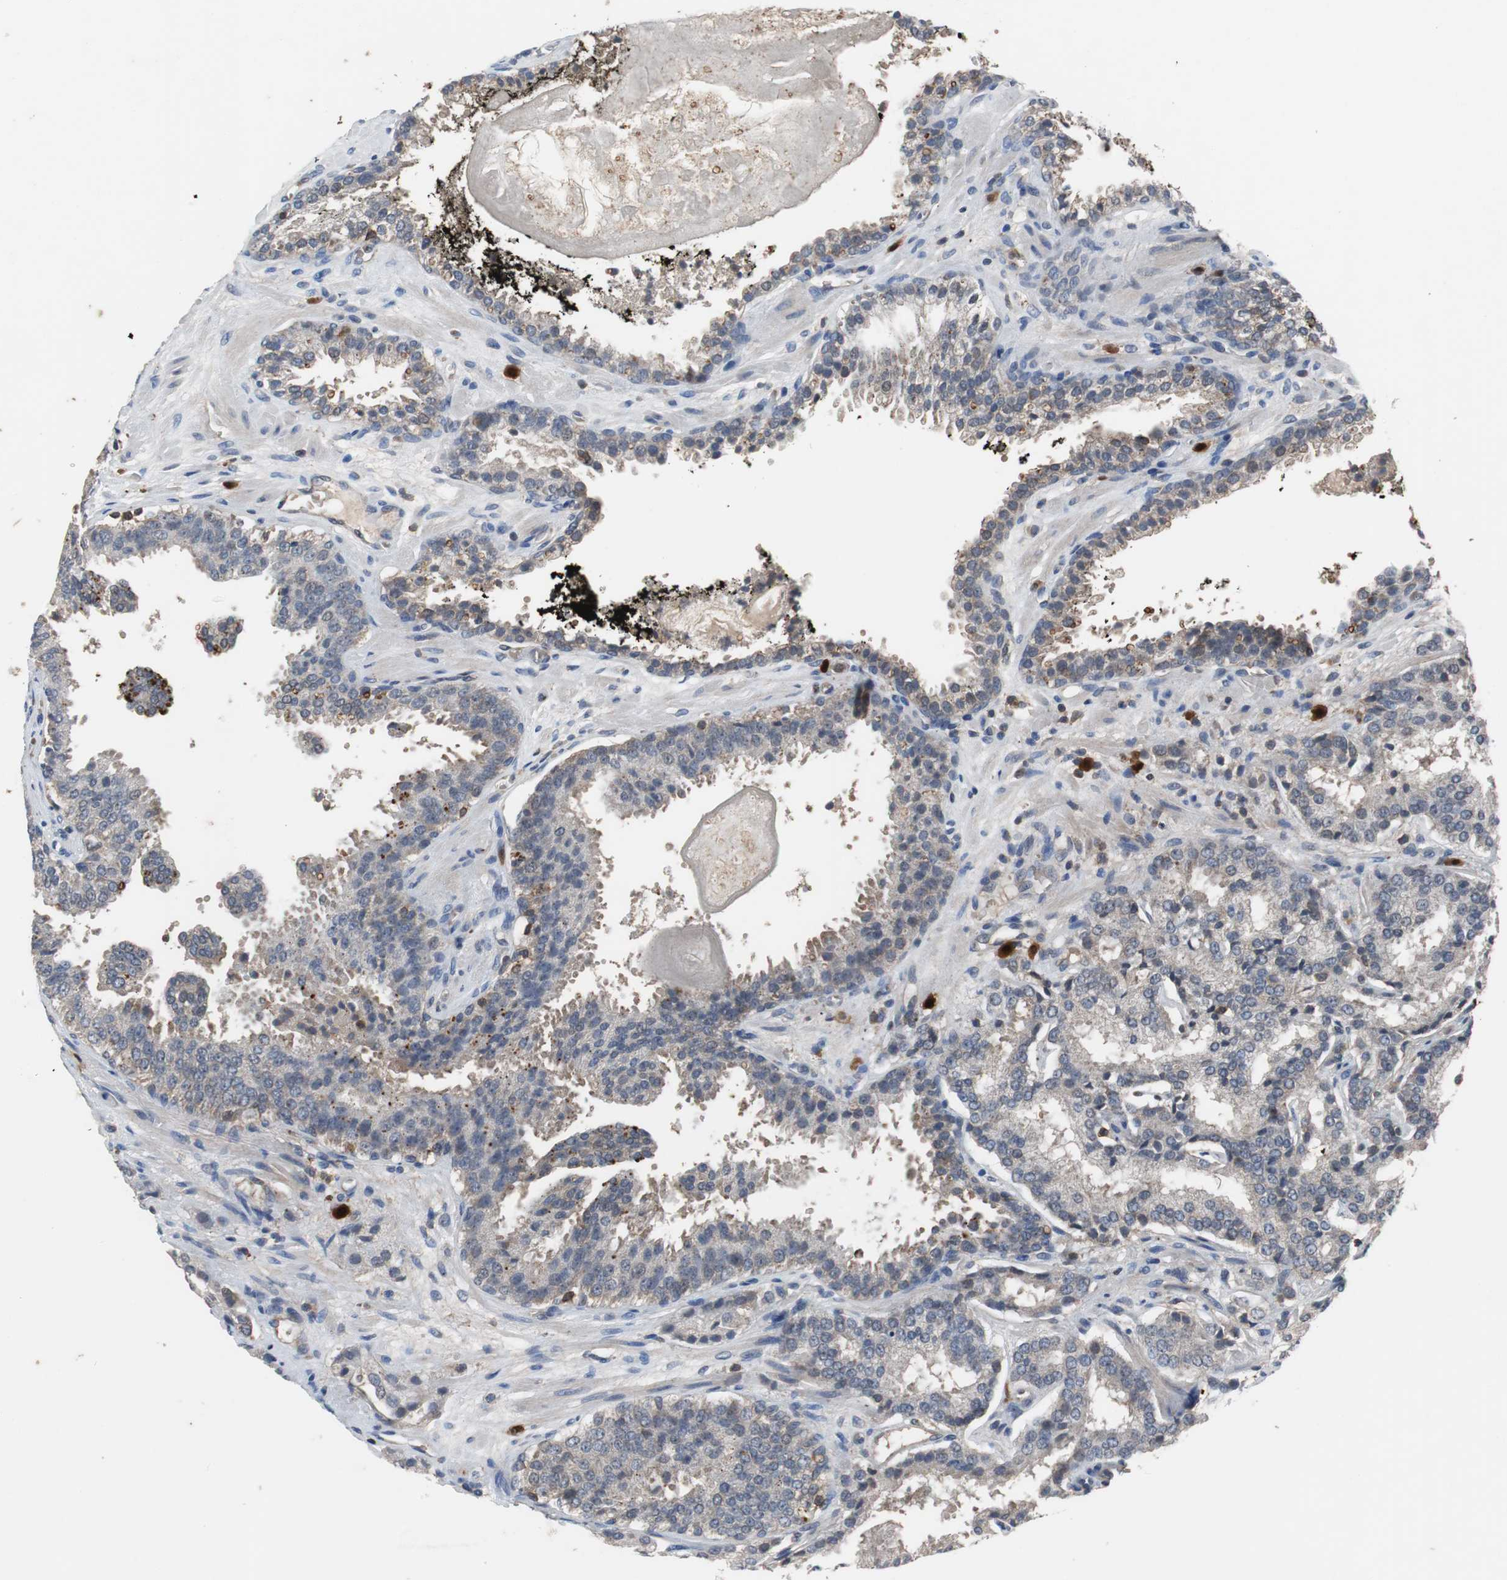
{"staining": {"intensity": "weak", "quantity": "25%-75%", "location": "cytoplasmic/membranous"}, "tissue": "prostate cancer", "cell_type": "Tumor cells", "image_type": "cancer", "snomed": [{"axis": "morphology", "description": "Adenocarcinoma, High grade"}, {"axis": "topography", "description": "Prostate"}], "caption": "Immunohistochemistry photomicrograph of prostate high-grade adenocarcinoma stained for a protein (brown), which demonstrates low levels of weak cytoplasmic/membranous expression in approximately 25%-75% of tumor cells.", "gene": "CALB2", "patient": {"sex": "male", "age": 58}}